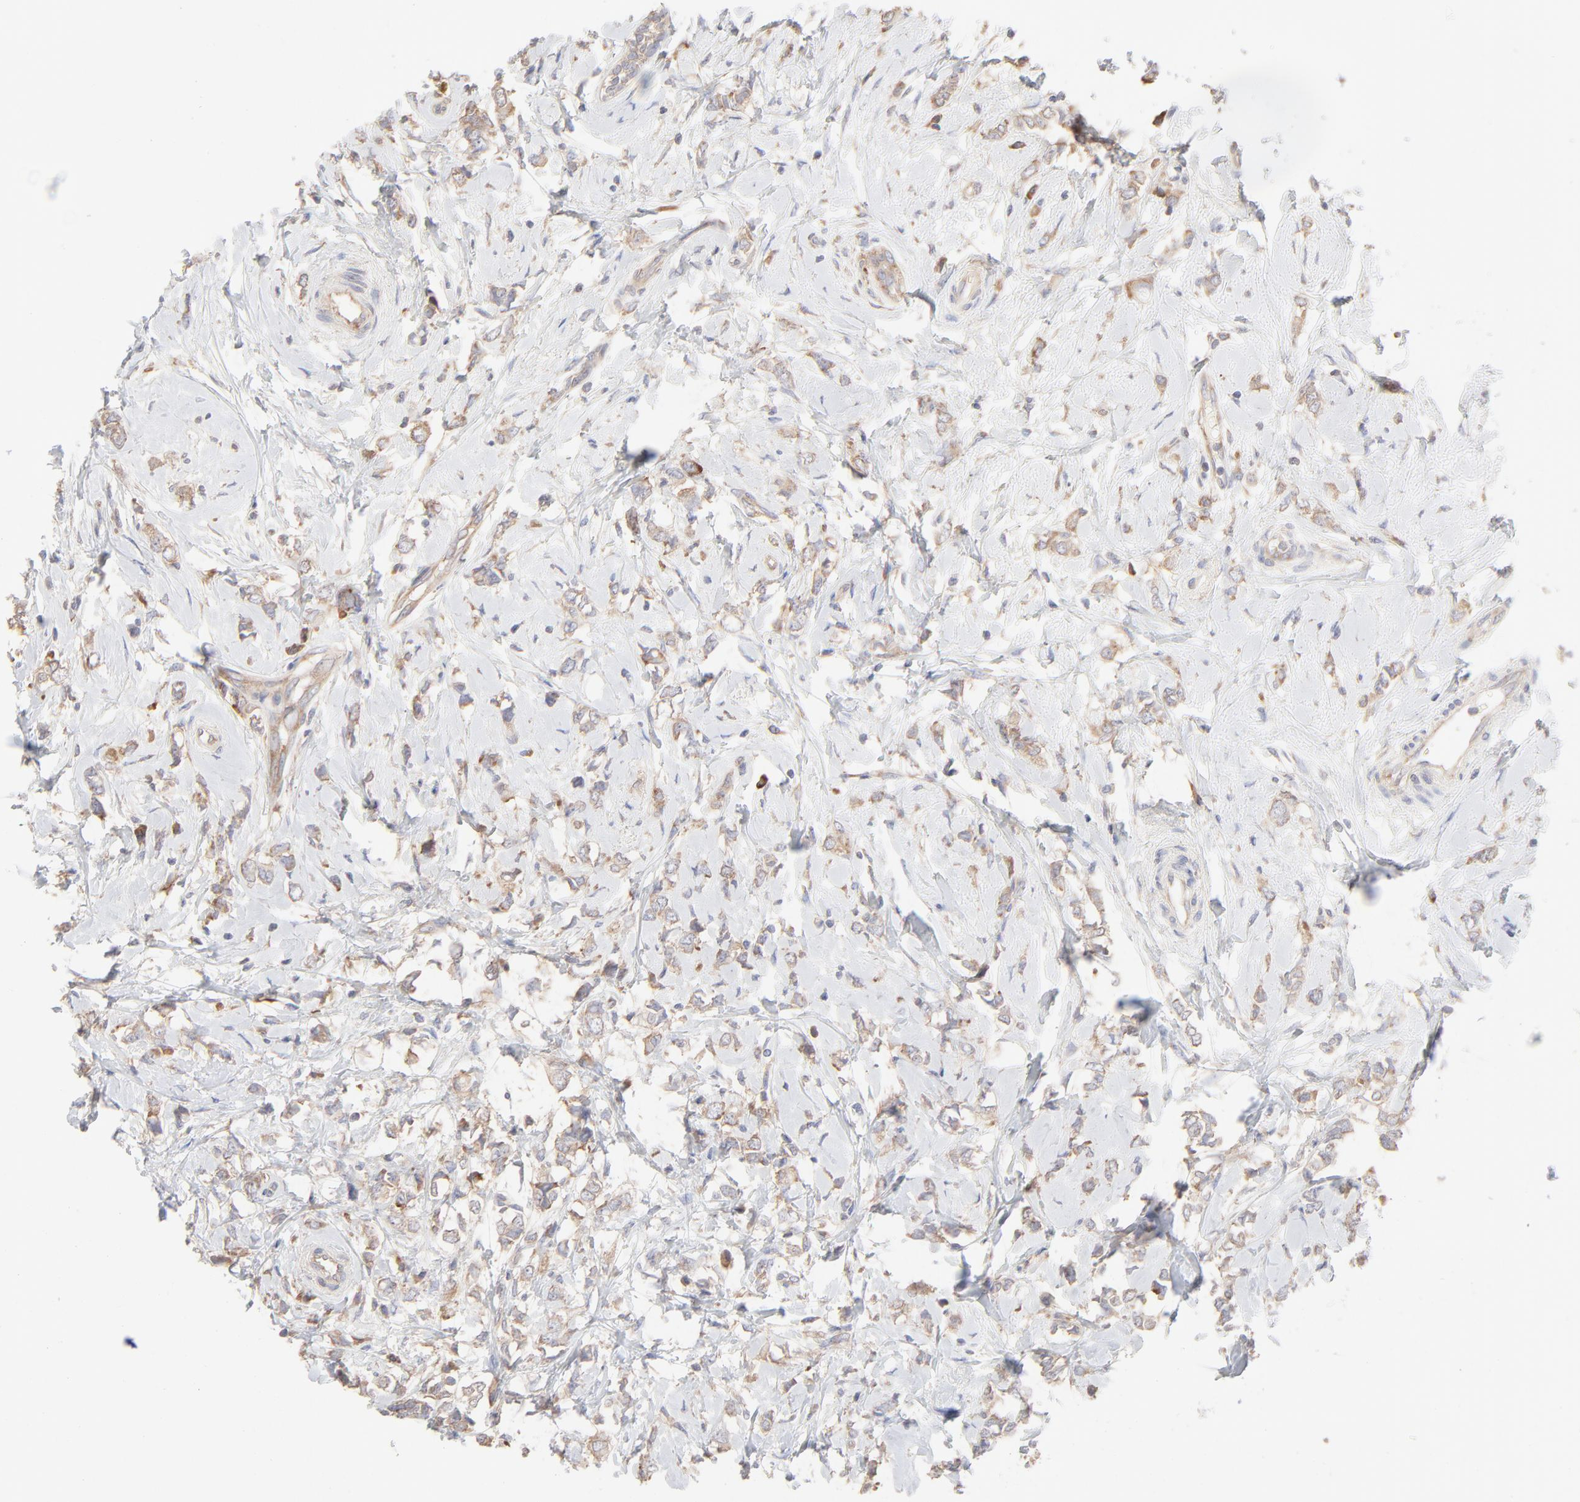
{"staining": {"intensity": "weak", "quantity": ">75%", "location": "cytoplasmic/membranous"}, "tissue": "breast cancer", "cell_type": "Tumor cells", "image_type": "cancer", "snomed": [{"axis": "morphology", "description": "Normal tissue, NOS"}, {"axis": "morphology", "description": "Lobular carcinoma"}, {"axis": "topography", "description": "Breast"}], "caption": "A high-resolution histopathology image shows immunohistochemistry staining of breast cancer, which shows weak cytoplasmic/membranous expression in approximately >75% of tumor cells.", "gene": "RPS21", "patient": {"sex": "female", "age": 47}}